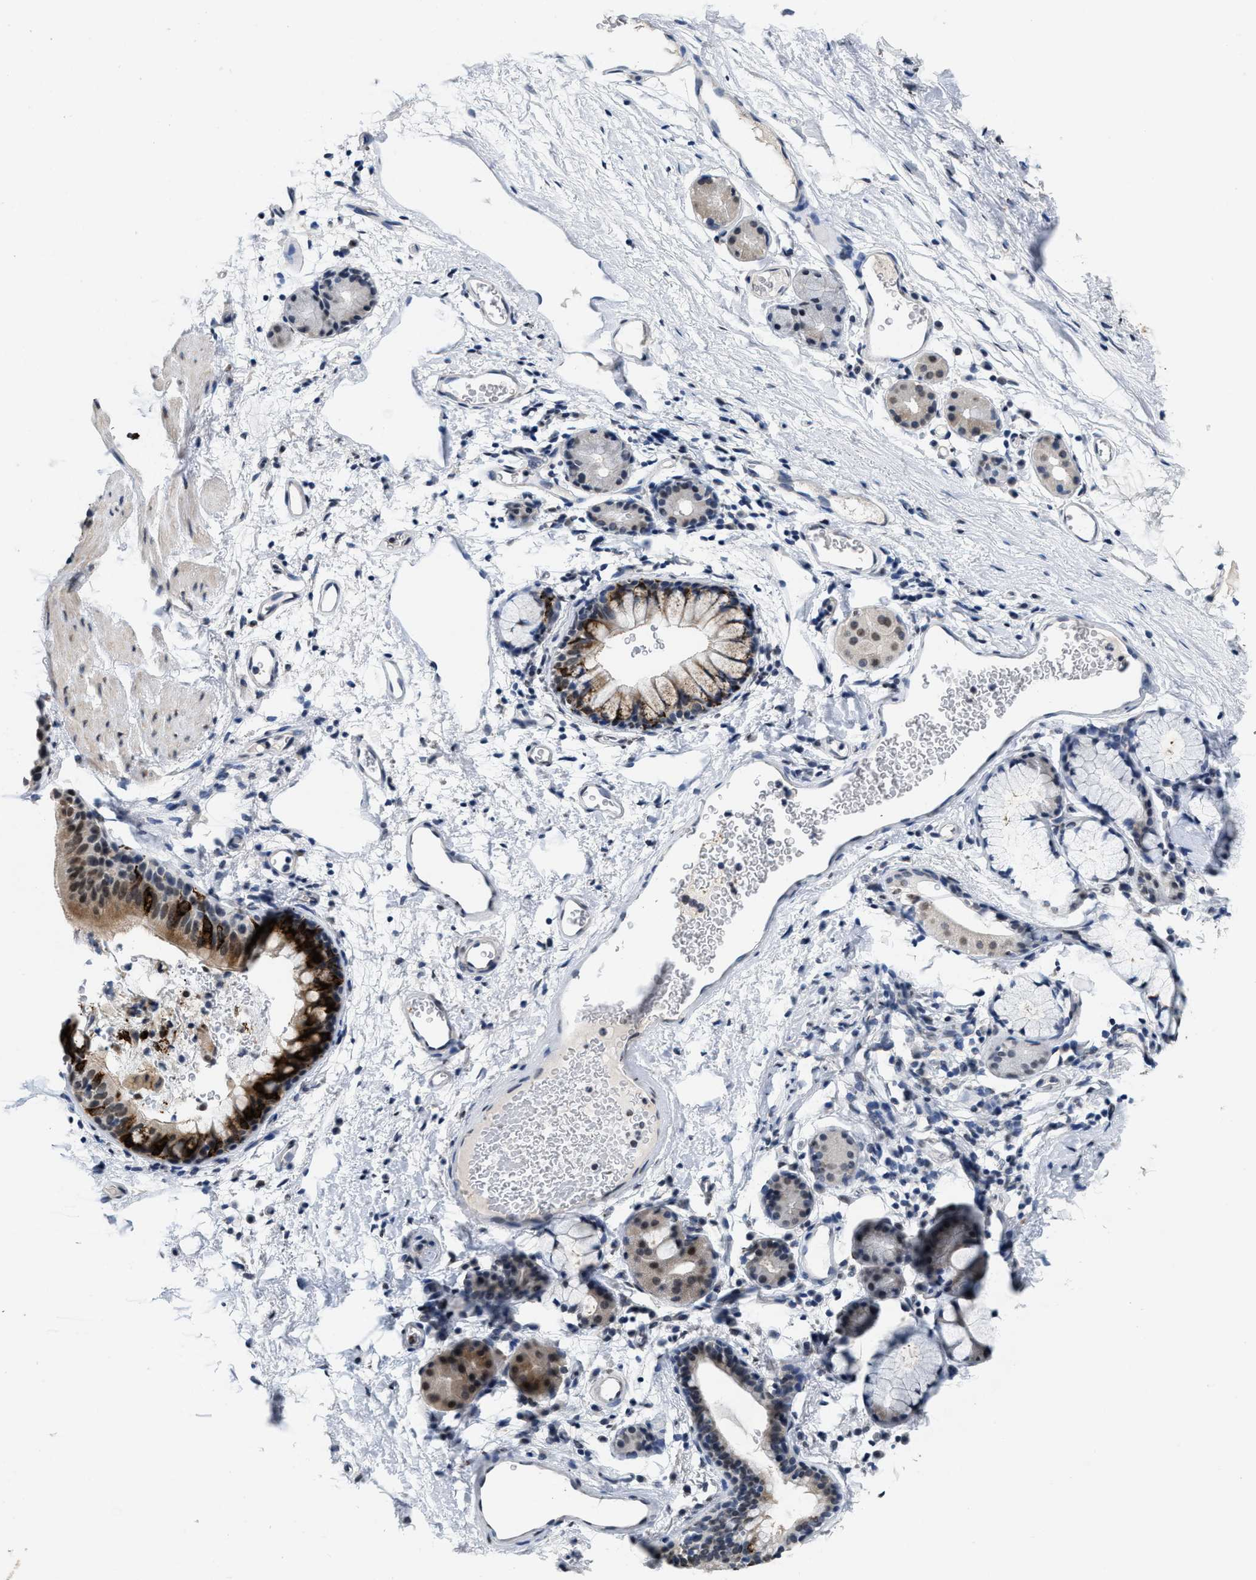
{"staining": {"intensity": "strong", "quantity": ">75%", "location": "cytoplasmic/membranous"}, "tissue": "bronchus", "cell_type": "Respiratory epithelial cells", "image_type": "normal", "snomed": [{"axis": "morphology", "description": "Normal tissue, NOS"}, {"axis": "topography", "description": "Cartilage tissue"}, {"axis": "topography", "description": "Bronchus"}], "caption": "Strong cytoplasmic/membranous positivity is seen in approximately >75% of respiratory epithelial cells in benign bronchus. (brown staining indicates protein expression, while blue staining denotes nuclei).", "gene": "SUPT16H", "patient": {"sex": "female", "age": 53}}